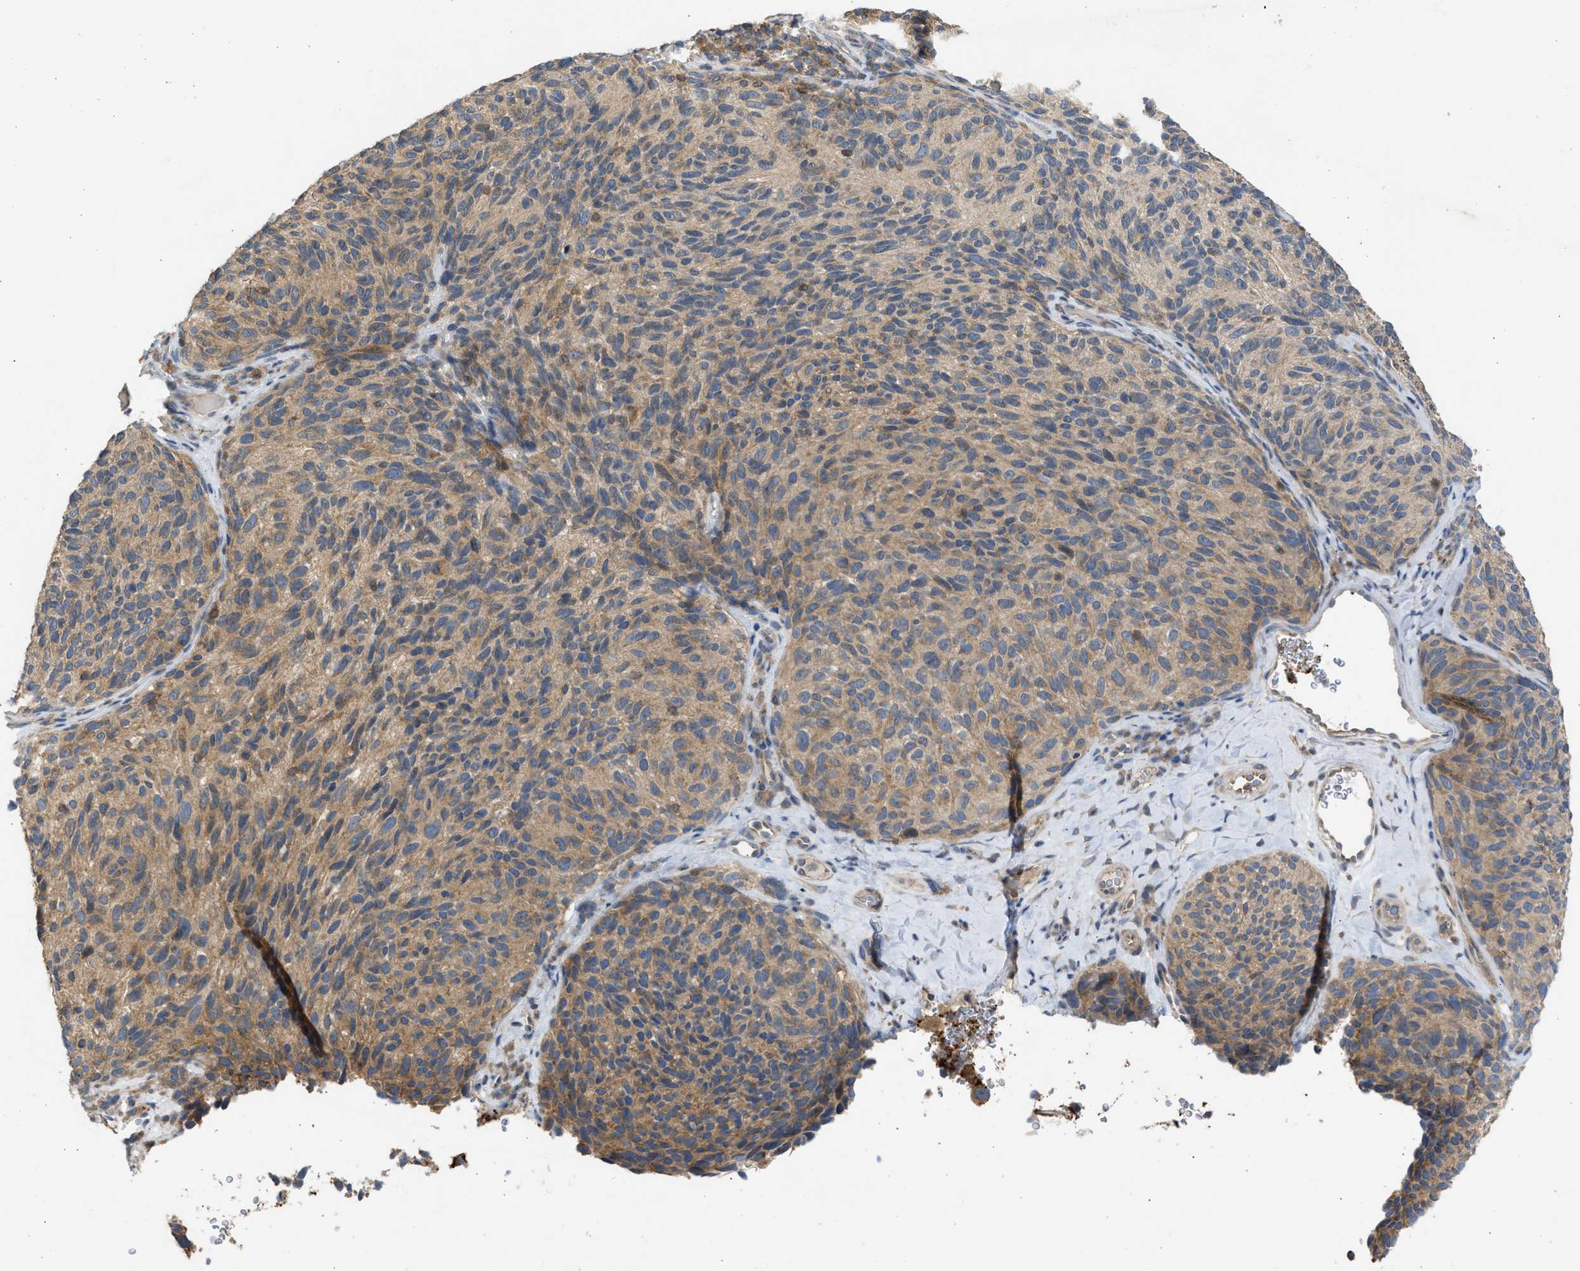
{"staining": {"intensity": "weak", "quantity": ">75%", "location": "cytoplasmic/membranous"}, "tissue": "melanoma", "cell_type": "Tumor cells", "image_type": "cancer", "snomed": [{"axis": "morphology", "description": "Malignant melanoma, NOS"}, {"axis": "topography", "description": "Skin"}], "caption": "Human malignant melanoma stained with a brown dye reveals weak cytoplasmic/membranous positive expression in about >75% of tumor cells.", "gene": "CYP1A1", "patient": {"sex": "female", "age": 73}}